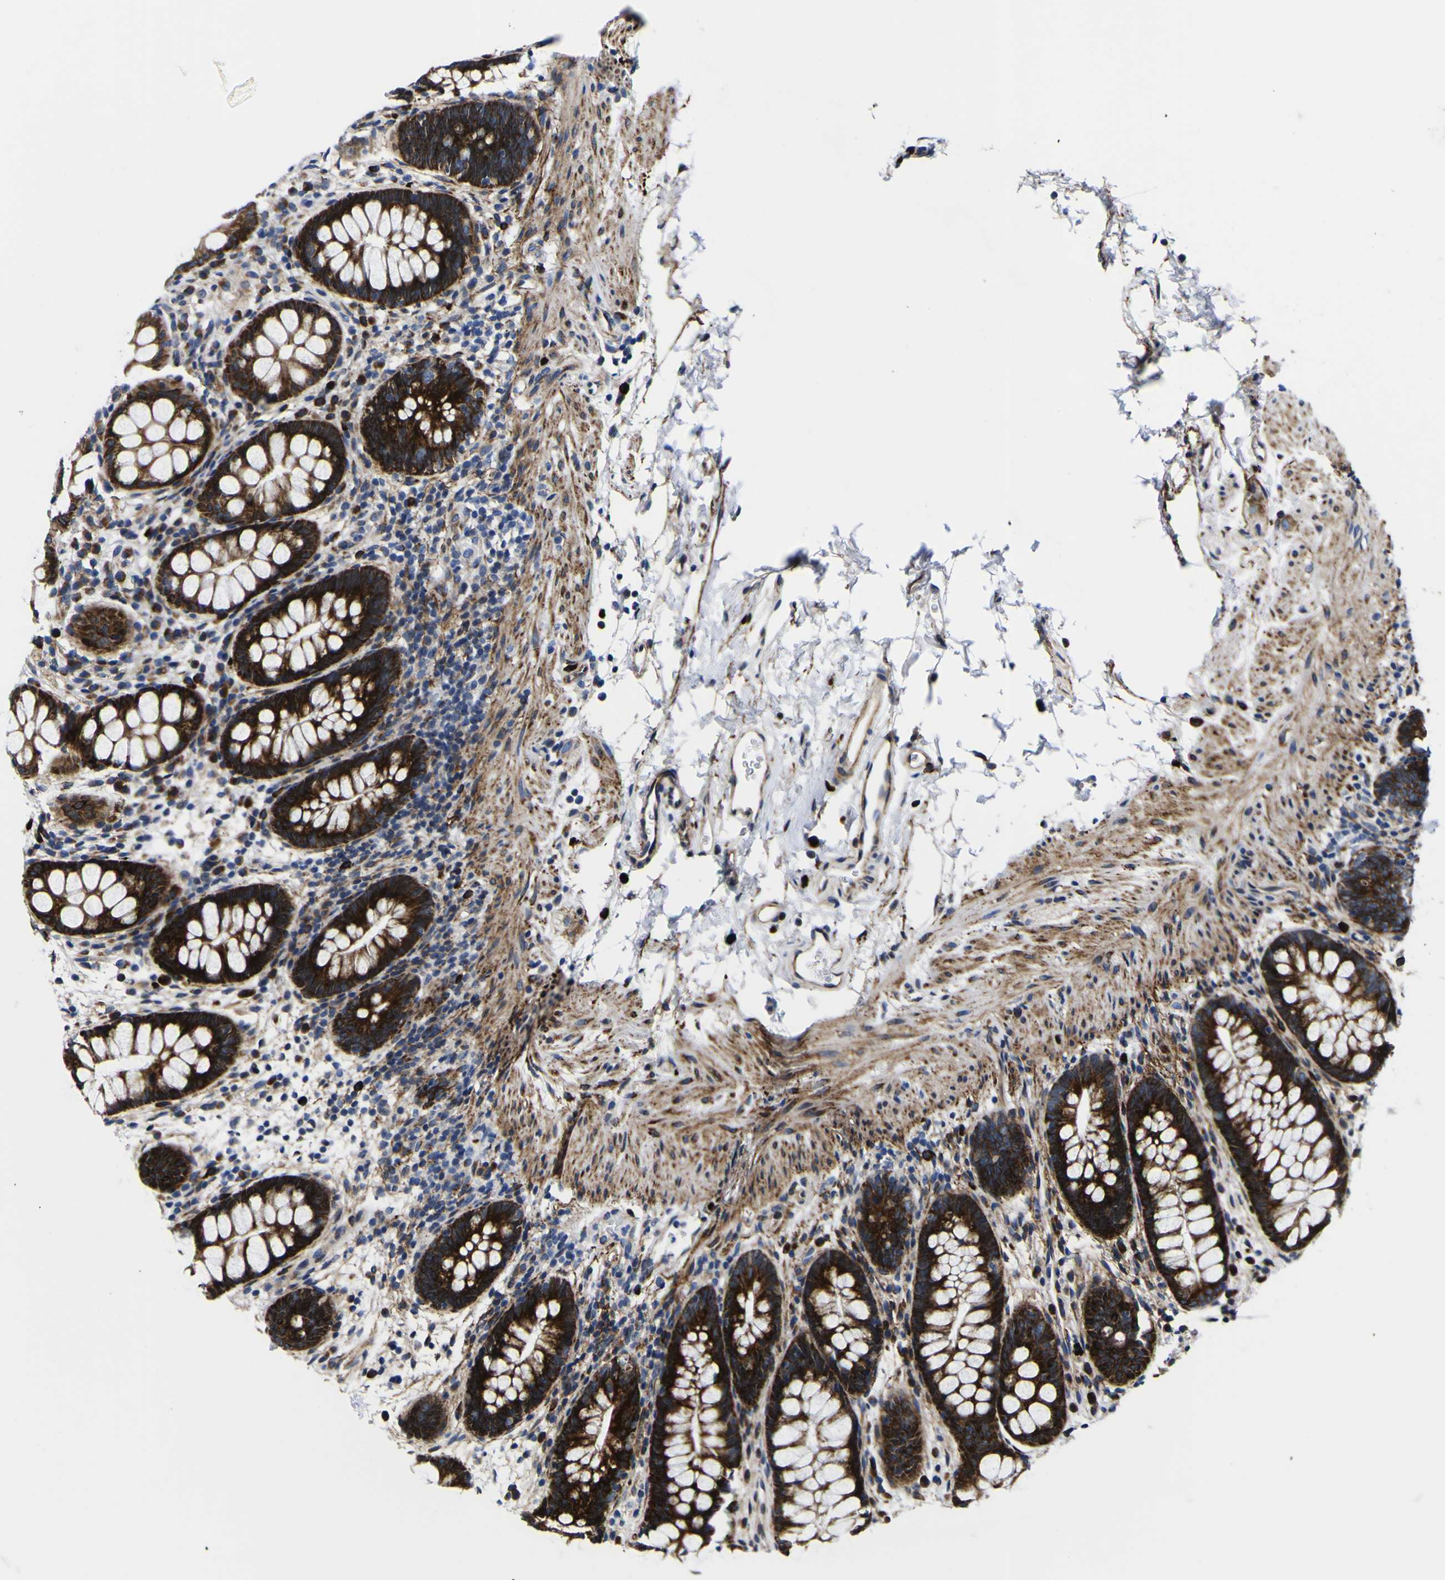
{"staining": {"intensity": "strong", "quantity": ">75%", "location": "cytoplasmic/membranous"}, "tissue": "rectum", "cell_type": "Glandular cells", "image_type": "normal", "snomed": [{"axis": "morphology", "description": "Normal tissue, NOS"}, {"axis": "topography", "description": "Rectum"}], "caption": "Immunohistochemical staining of benign human rectum demonstrates strong cytoplasmic/membranous protein staining in about >75% of glandular cells.", "gene": "SCD", "patient": {"sex": "female", "age": 24}}